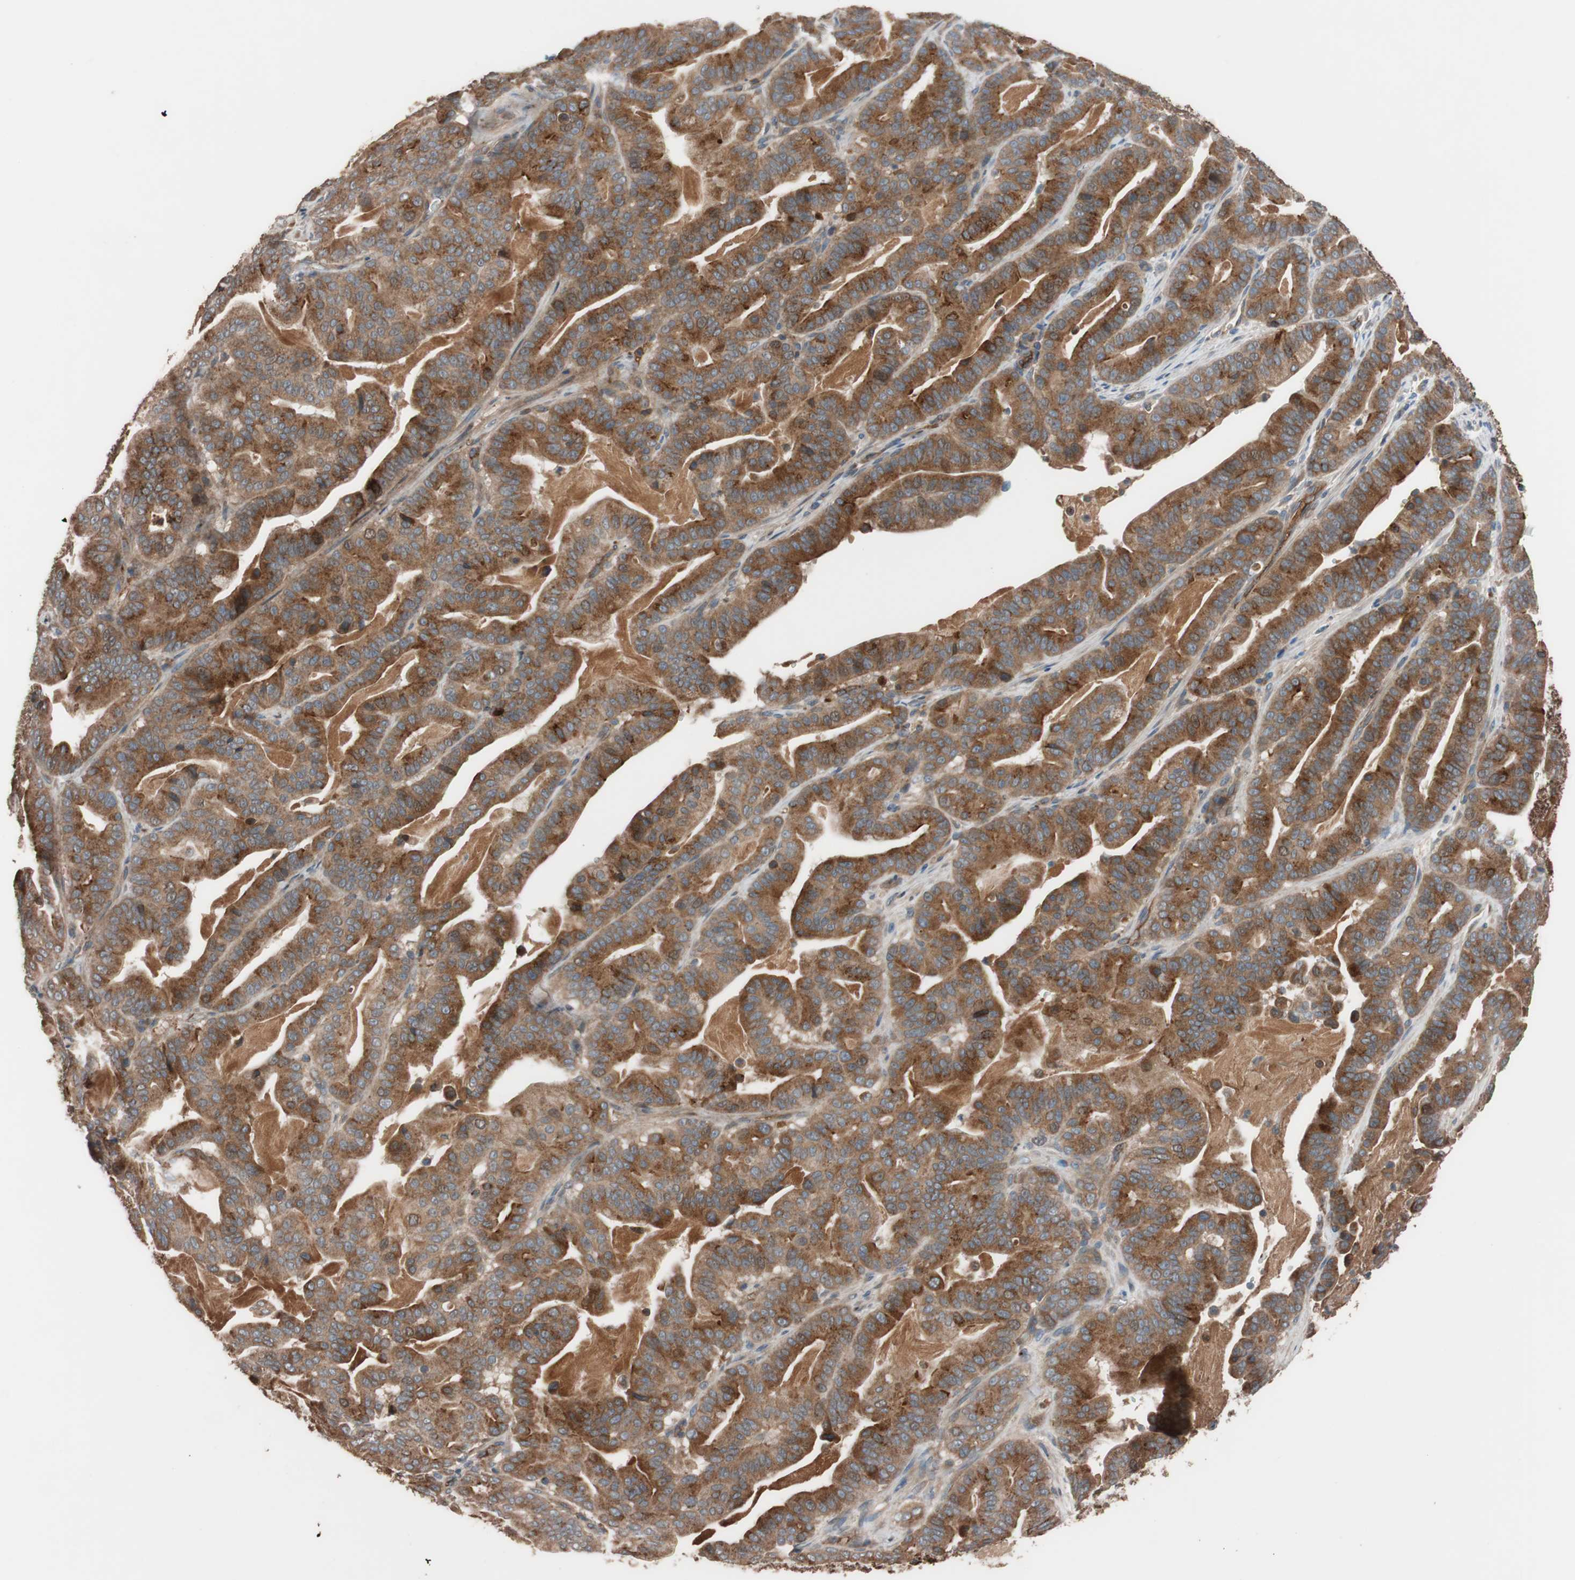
{"staining": {"intensity": "strong", "quantity": ">75%", "location": "cytoplasmic/membranous"}, "tissue": "pancreatic cancer", "cell_type": "Tumor cells", "image_type": "cancer", "snomed": [{"axis": "morphology", "description": "Adenocarcinoma, NOS"}, {"axis": "topography", "description": "Pancreas"}], "caption": "Human pancreatic cancer stained with a protein marker exhibits strong staining in tumor cells.", "gene": "SDC4", "patient": {"sex": "male", "age": 63}}